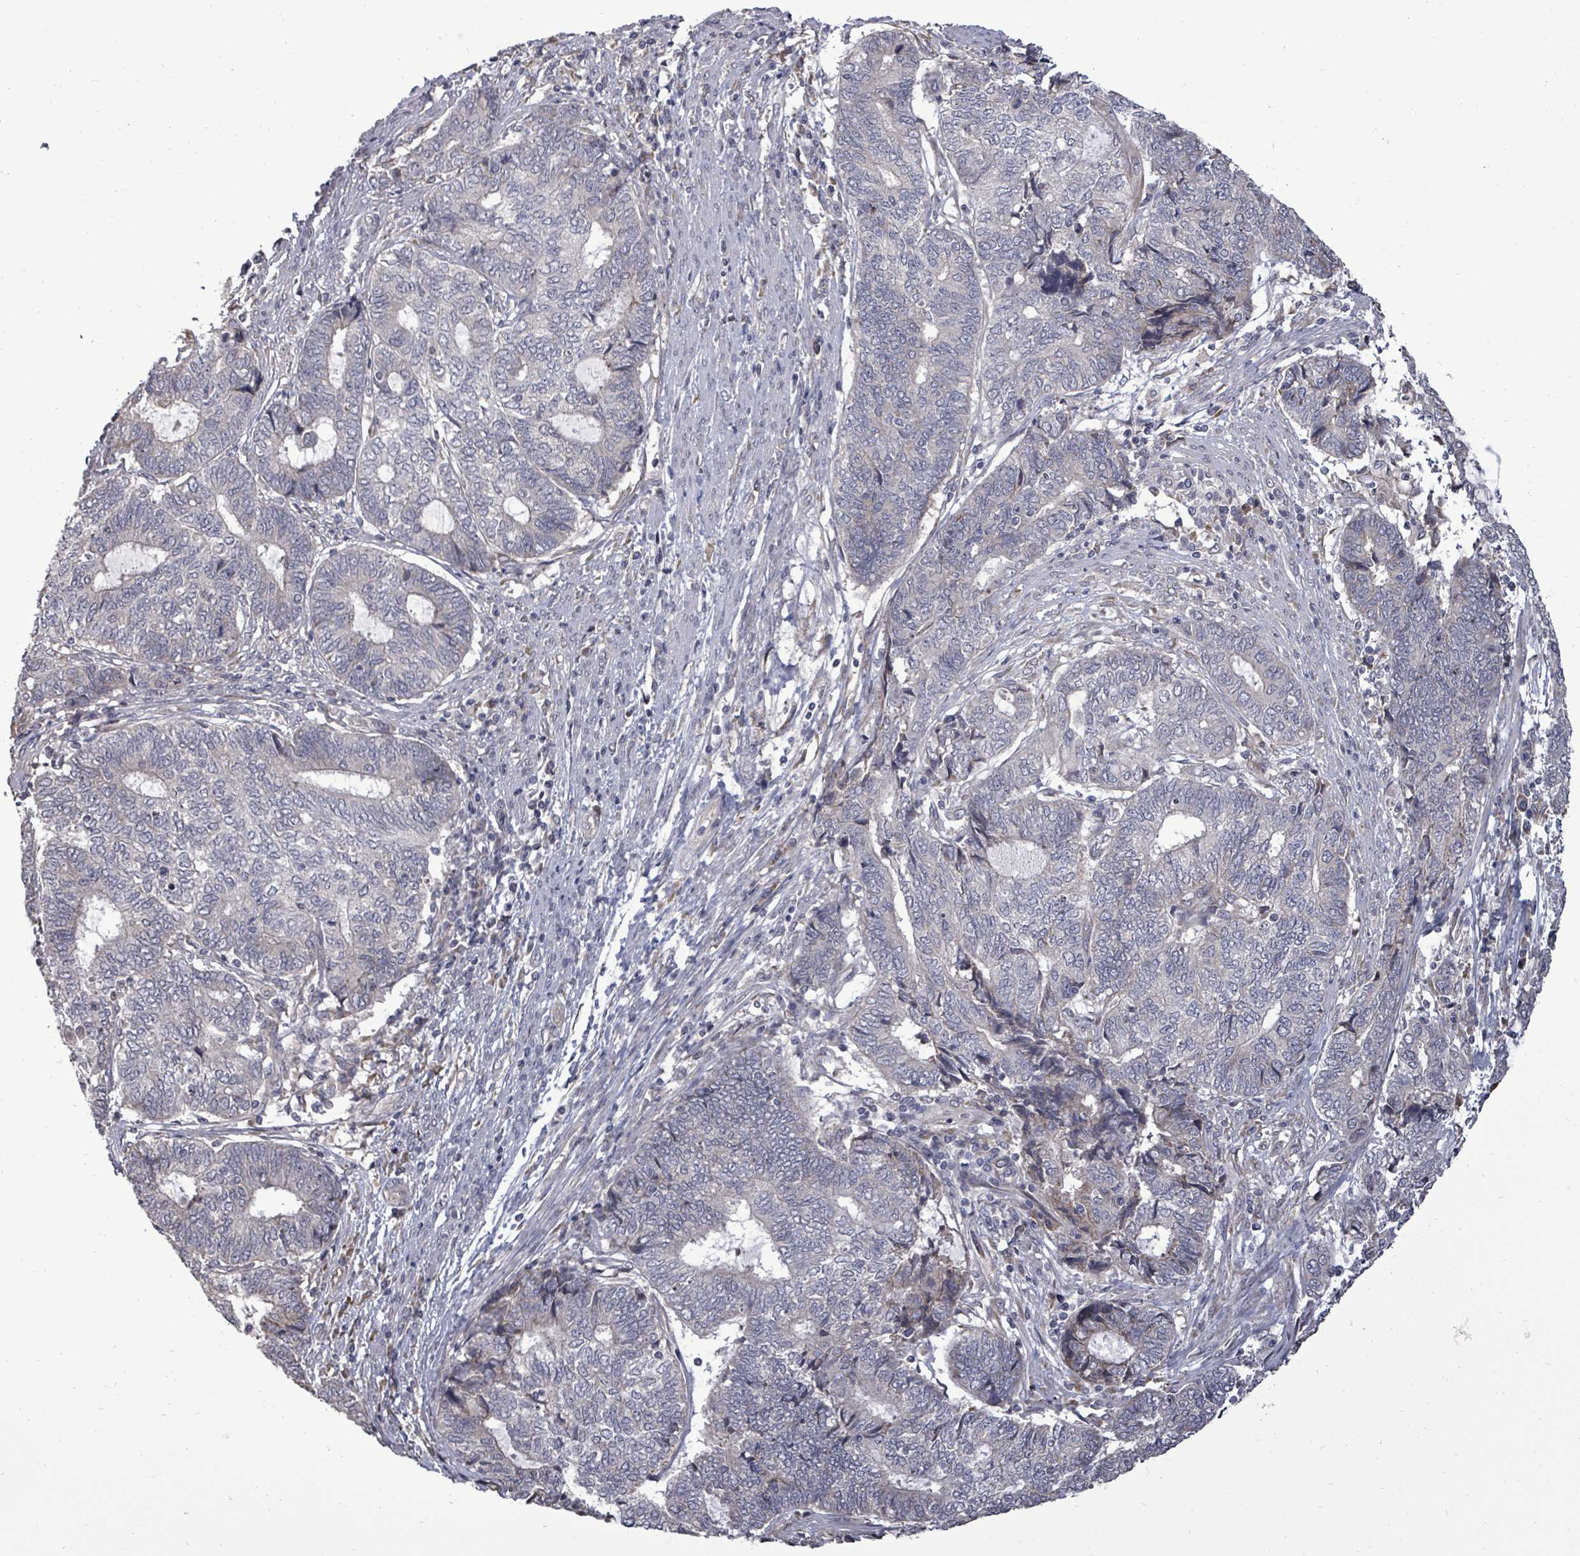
{"staining": {"intensity": "negative", "quantity": "none", "location": "none"}, "tissue": "endometrial cancer", "cell_type": "Tumor cells", "image_type": "cancer", "snomed": [{"axis": "morphology", "description": "Adenocarcinoma, NOS"}, {"axis": "topography", "description": "Uterus"}, {"axis": "topography", "description": "Endometrium"}], "caption": "The immunohistochemistry micrograph has no significant positivity in tumor cells of endometrial cancer (adenocarcinoma) tissue.", "gene": "POMGNT2", "patient": {"sex": "female", "age": 70}}